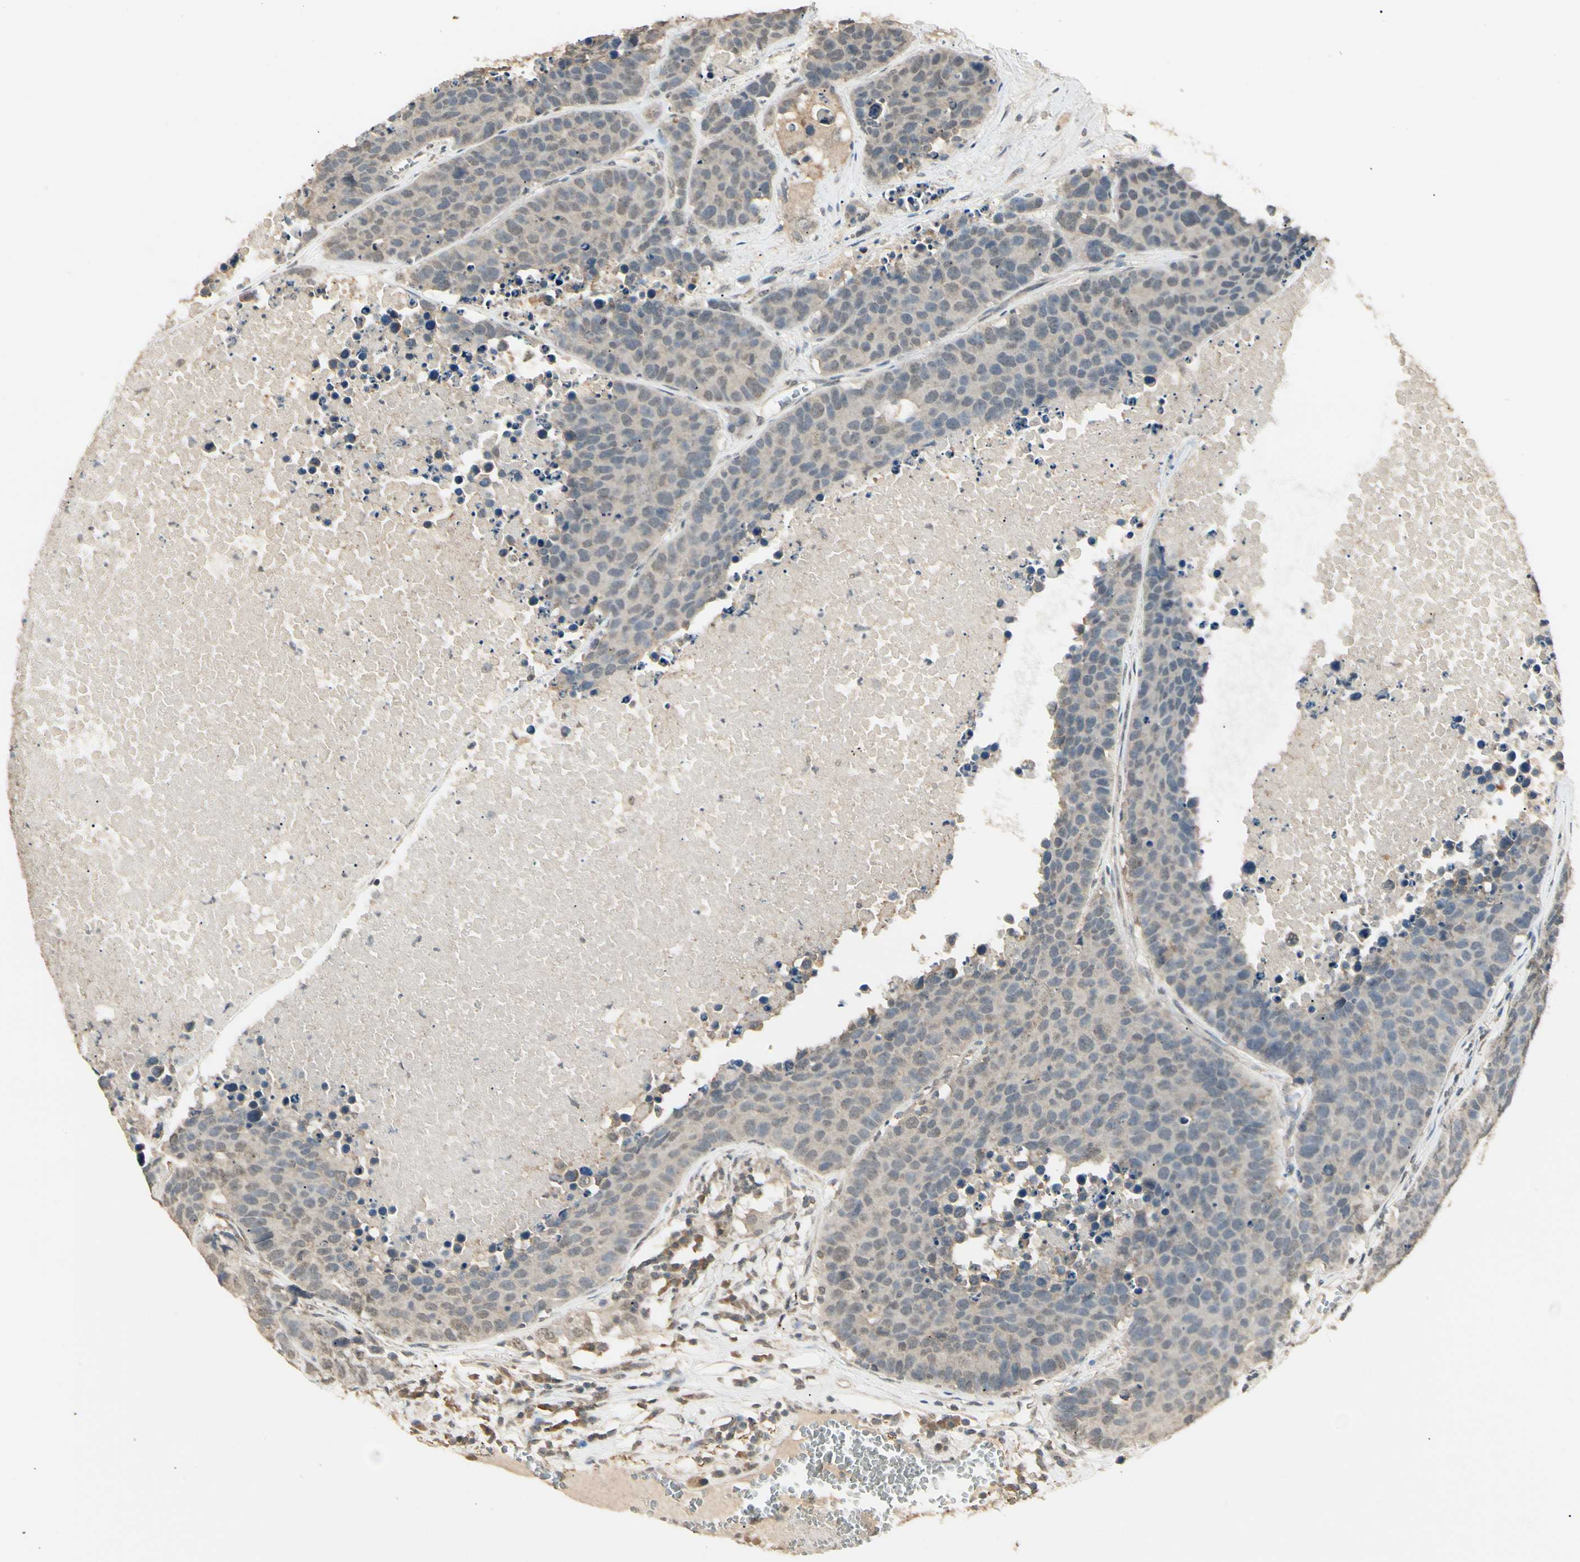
{"staining": {"intensity": "weak", "quantity": ">75%", "location": "cytoplasmic/membranous"}, "tissue": "carcinoid", "cell_type": "Tumor cells", "image_type": "cancer", "snomed": [{"axis": "morphology", "description": "Carcinoid, malignant, NOS"}, {"axis": "topography", "description": "Lung"}], "caption": "This photomicrograph exhibits carcinoid stained with immunohistochemistry to label a protein in brown. The cytoplasmic/membranous of tumor cells show weak positivity for the protein. Nuclei are counter-stained blue.", "gene": "SGCA", "patient": {"sex": "male", "age": 60}}